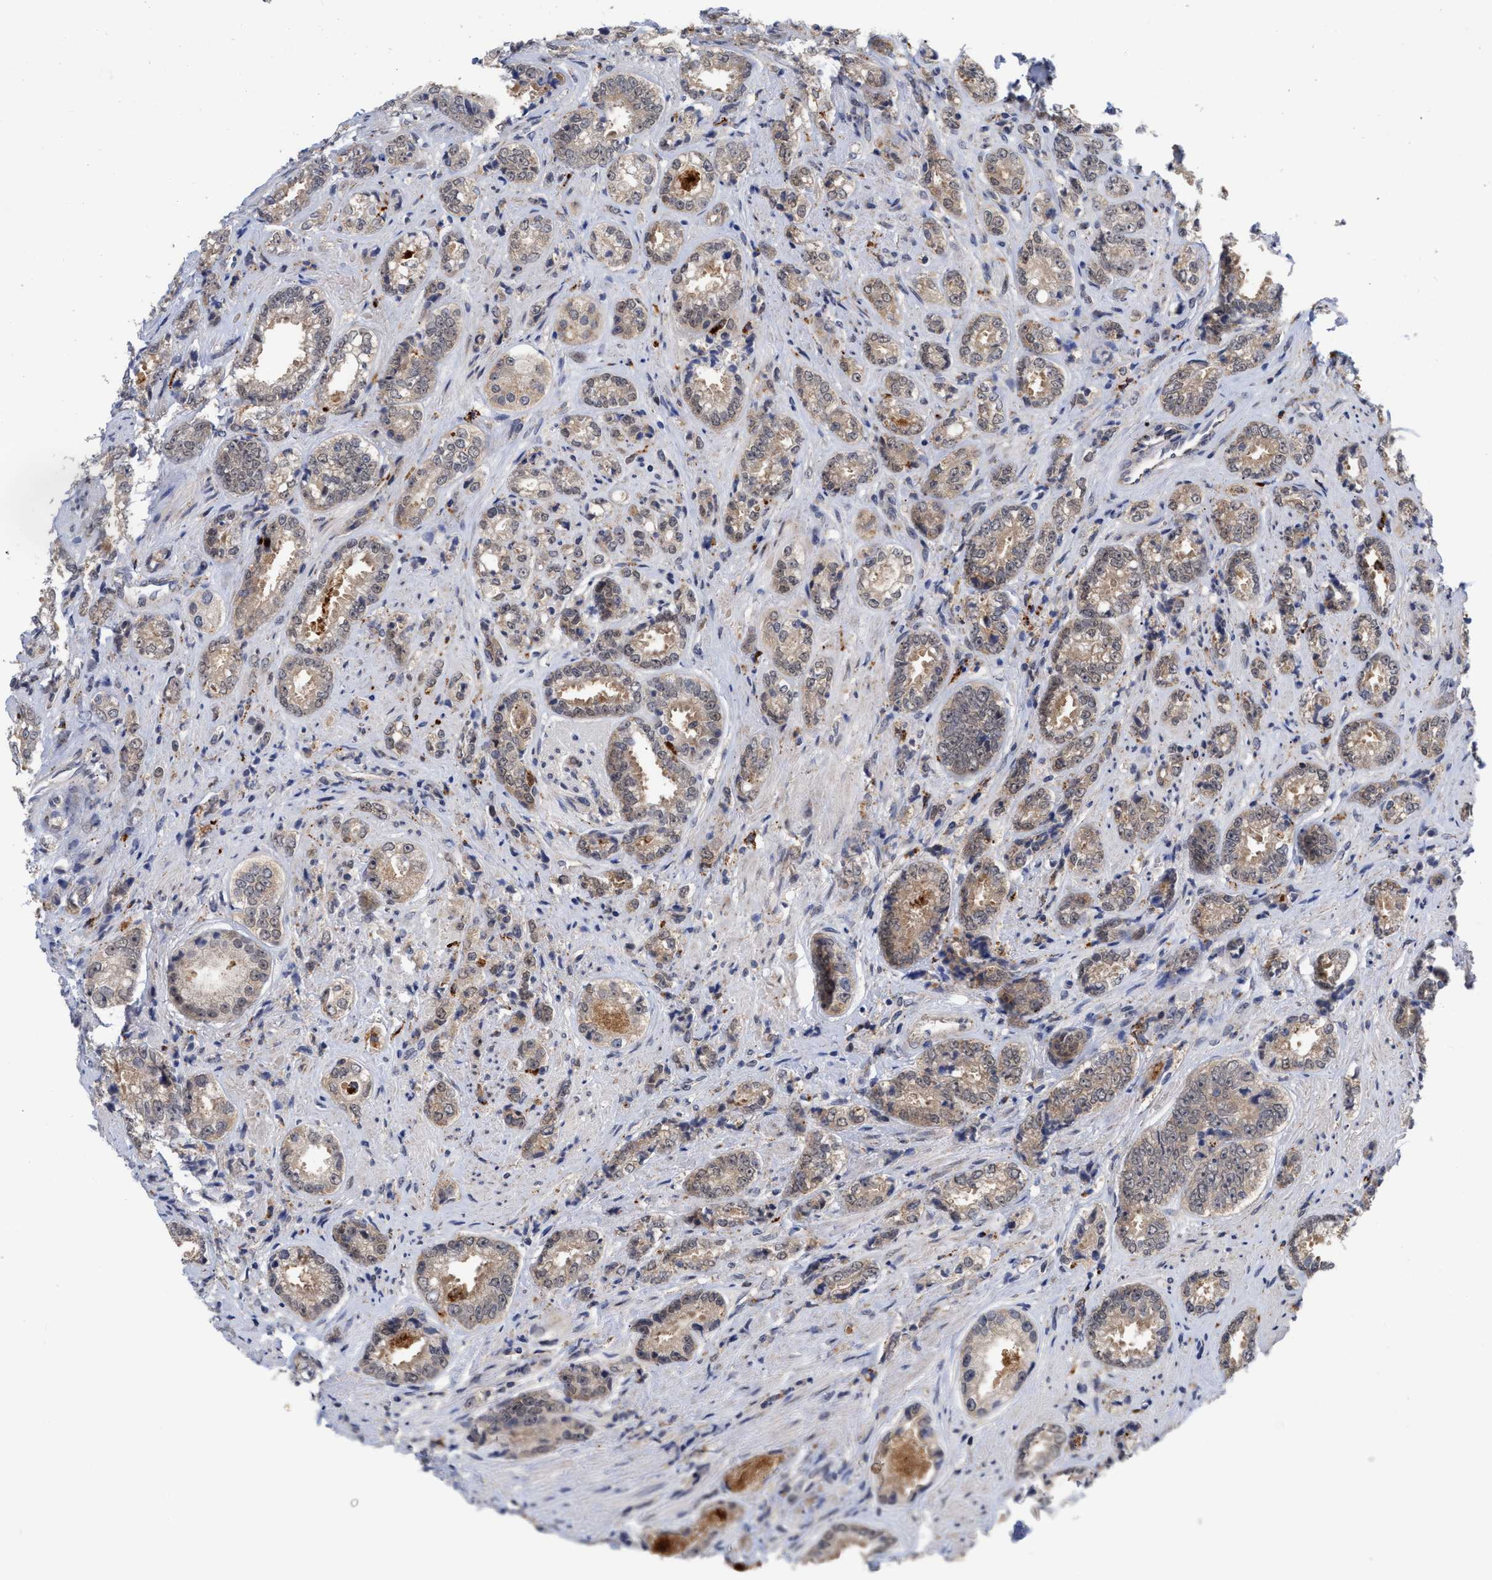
{"staining": {"intensity": "weak", "quantity": "25%-75%", "location": "cytoplasmic/membranous"}, "tissue": "prostate cancer", "cell_type": "Tumor cells", "image_type": "cancer", "snomed": [{"axis": "morphology", "description": "Adenocarcinoma, High grade"}, {"axis": "topography", "description": "Prostate"}], "caption": "Immunohistochemistry (DAB (3,3'-diaminobenzidine)) staining of human prostate adenocarcinoma (high-grade) shows weak cytoplasmic/membranous protein staining in about 25%-75% of tumor cells. (DAB (3,3'-diaminobenzidine) = brown stain, brightfield microscopy at high magnification).", "gene": "UPF1", "patient": {"sex": "male", "age": 61}}